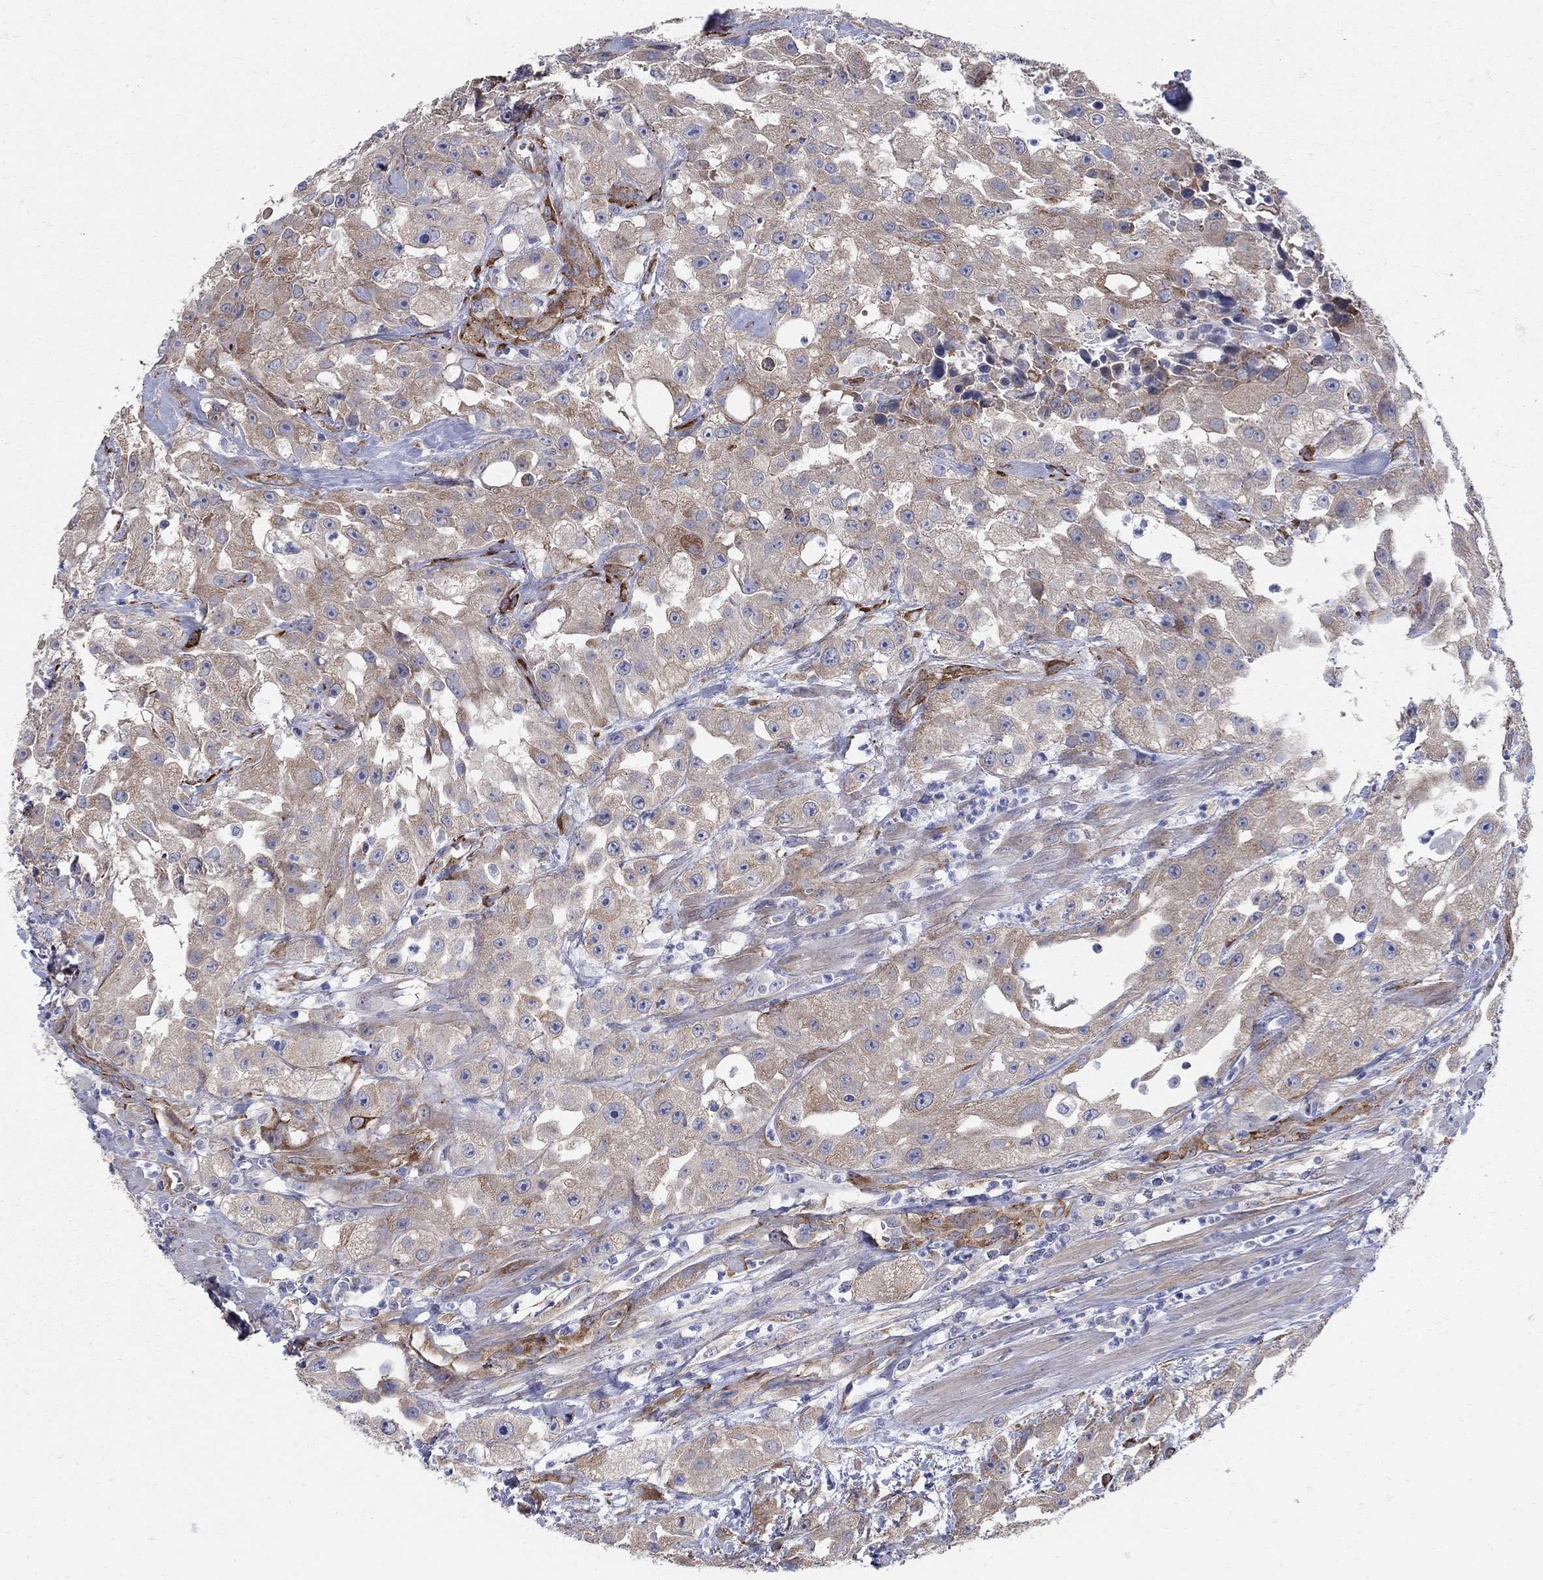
{"staining": {"intensity": "weak", "quantity": ">75%", "location": "cytoplasmic/membranous"}, "tissue": "urothelial cancer", "cell_type": "Tumor cells", "image_type": "cancer", "snomed": [{"axis": "morphology", "description": "Urothelial carcinoma, High grade"}, {"axis": "topography", "description": "Urinary bladder"}], "caption": "A brown stain highlights weak cytoplasmic/membranous expression of a protein in urothelial cancer tumor cells. The protein is stained brown, and the nuclei are stained in blue (DAB IHC with brightfield microscopy, high magnification).", "gene": "SEPTIN8", "patient": {"sex": "male", "age": 79}}